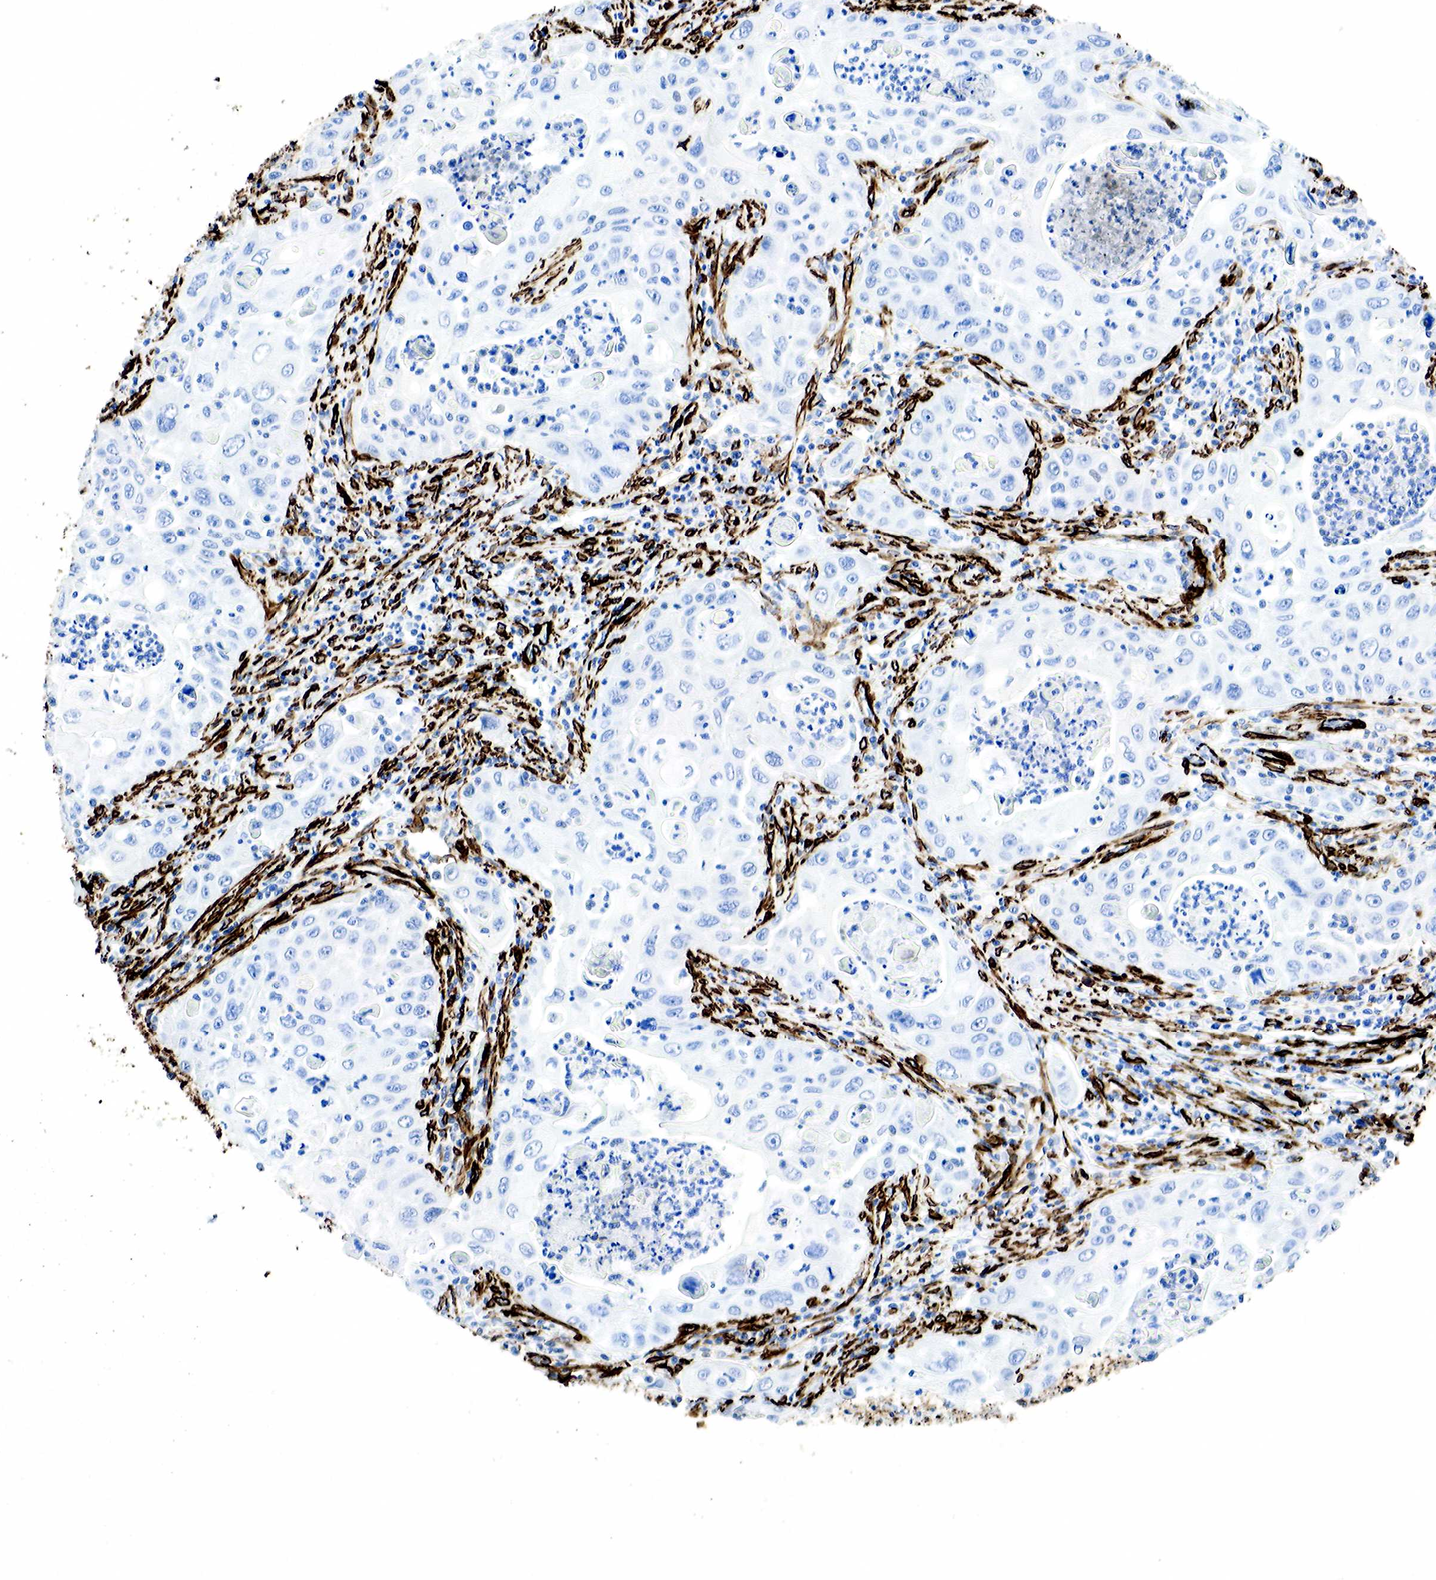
{"staining": {"intensity": "negative", "quantity": "none", "location": "none"}, "tissue": "pancreatic cancer", "cell_type": "Tumor cells", "image_type": "cancer", "snomed": [{"axis": "morphology", "description": "Adenocarcinoma, NOS"}, {"axis": "topography", "description": "Pancreas"}], "caption": "Tumor cells are negative for protein expression in human pancreatic cancer. The staining was performed using DAB (3,3'-diaminobenzidine) to visualize the protein expression in brown, while the nuclei were stained in blue with hematoxylin (Magnification: 20x).", "gene": "ACTA2", "patient": {"sex": "male", "age": 70}}